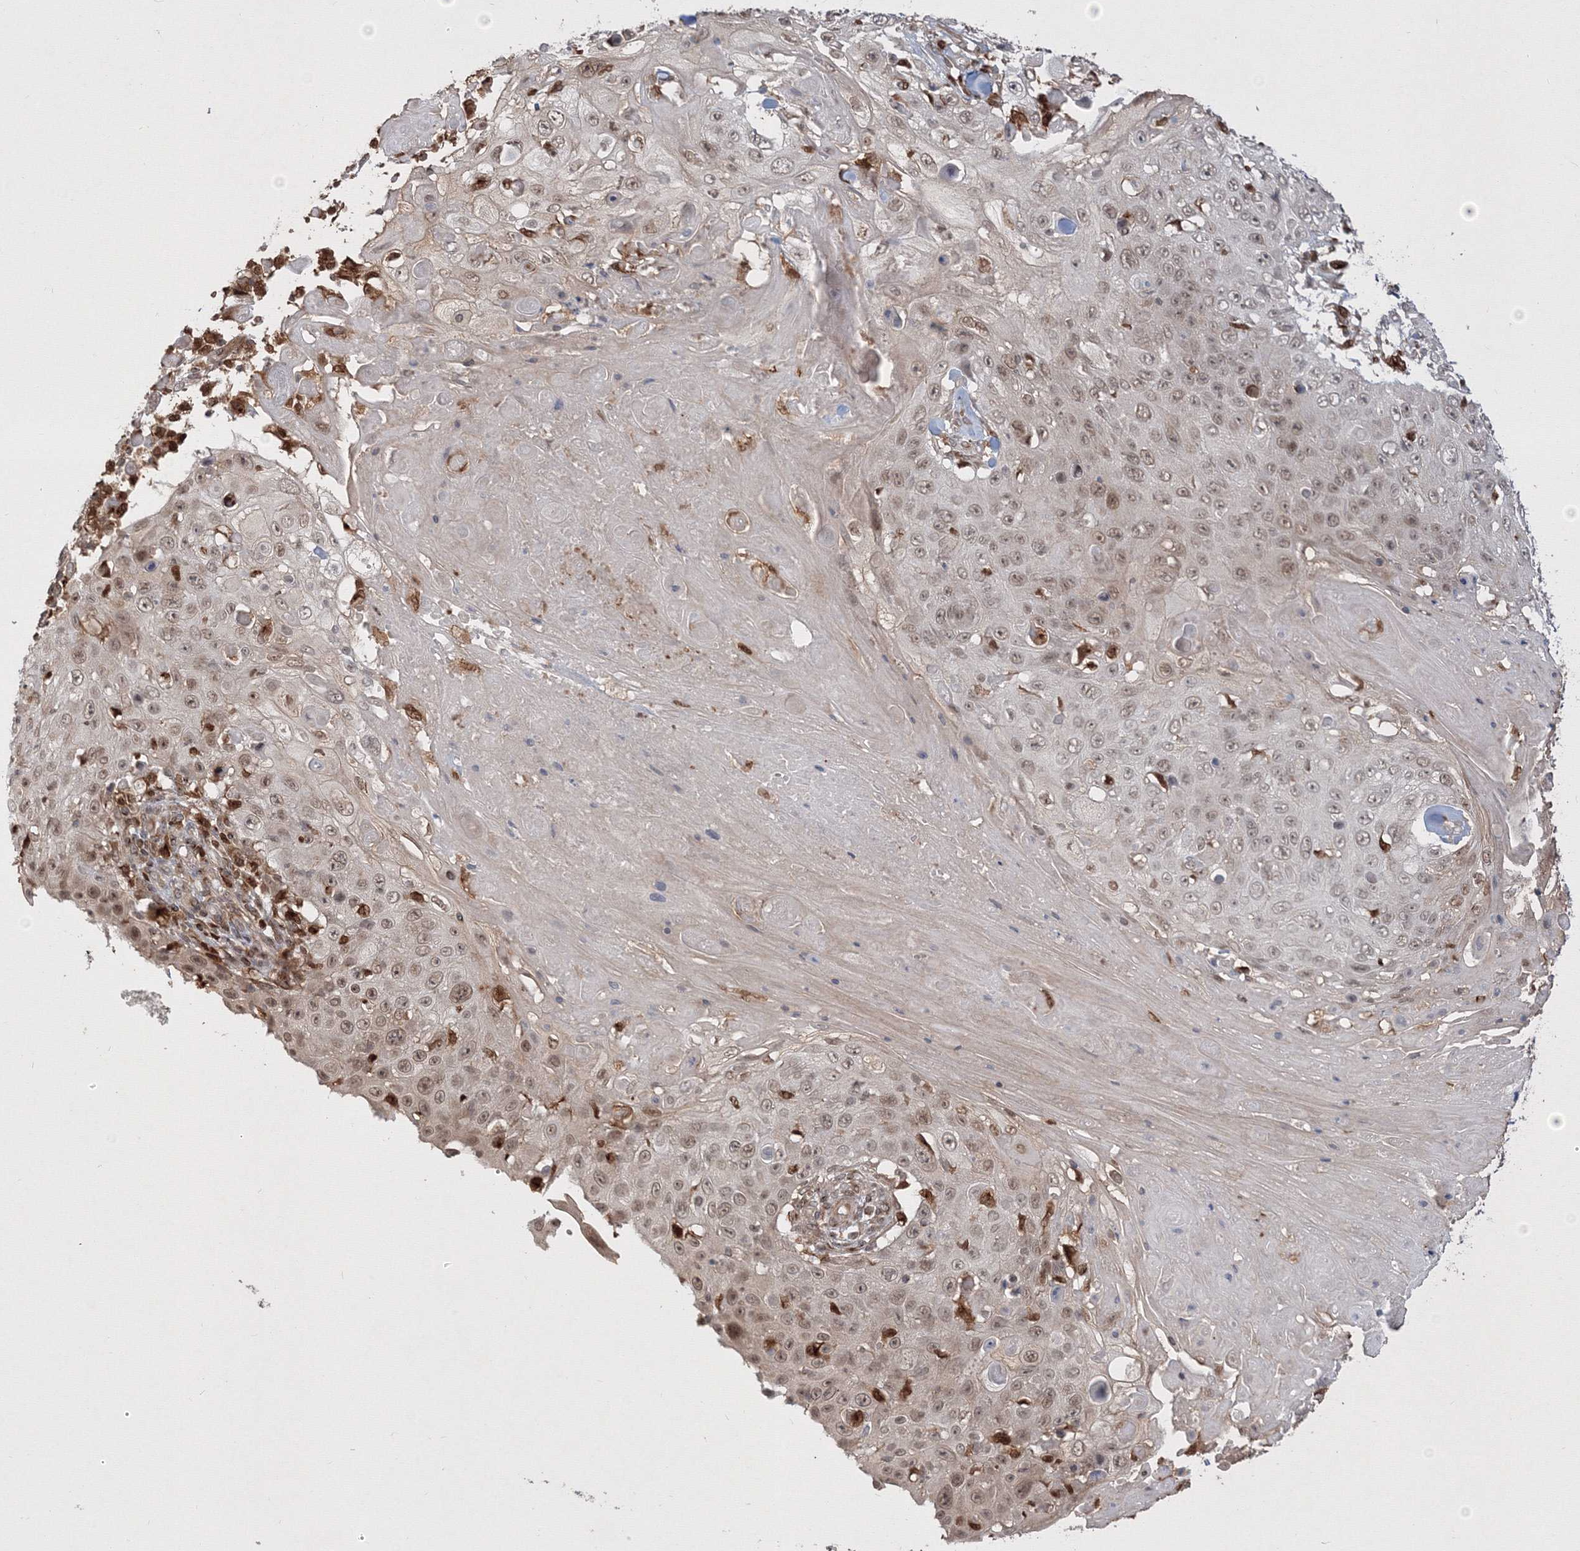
{"staining": {"intensity": "moderate", "quantity": "<25%", "location": "nuclear"}, "tissue": "skin cancer", "cell_type": "Tumor cells", "image_type": "cancer", "snomed": [{"axis": "morphology", "description": "Squamous cell carcinoma, NOS"}, {"axis": "topography", "description": "Skin"}], "caption": "Brown immunohistochemical staining in squamous cell carcinoma (skin) shows moderate nuclear staining in about <25% of tumor cells.", "gene": "TMEM50B", "patient": {"sex": "male", "age": 86}}